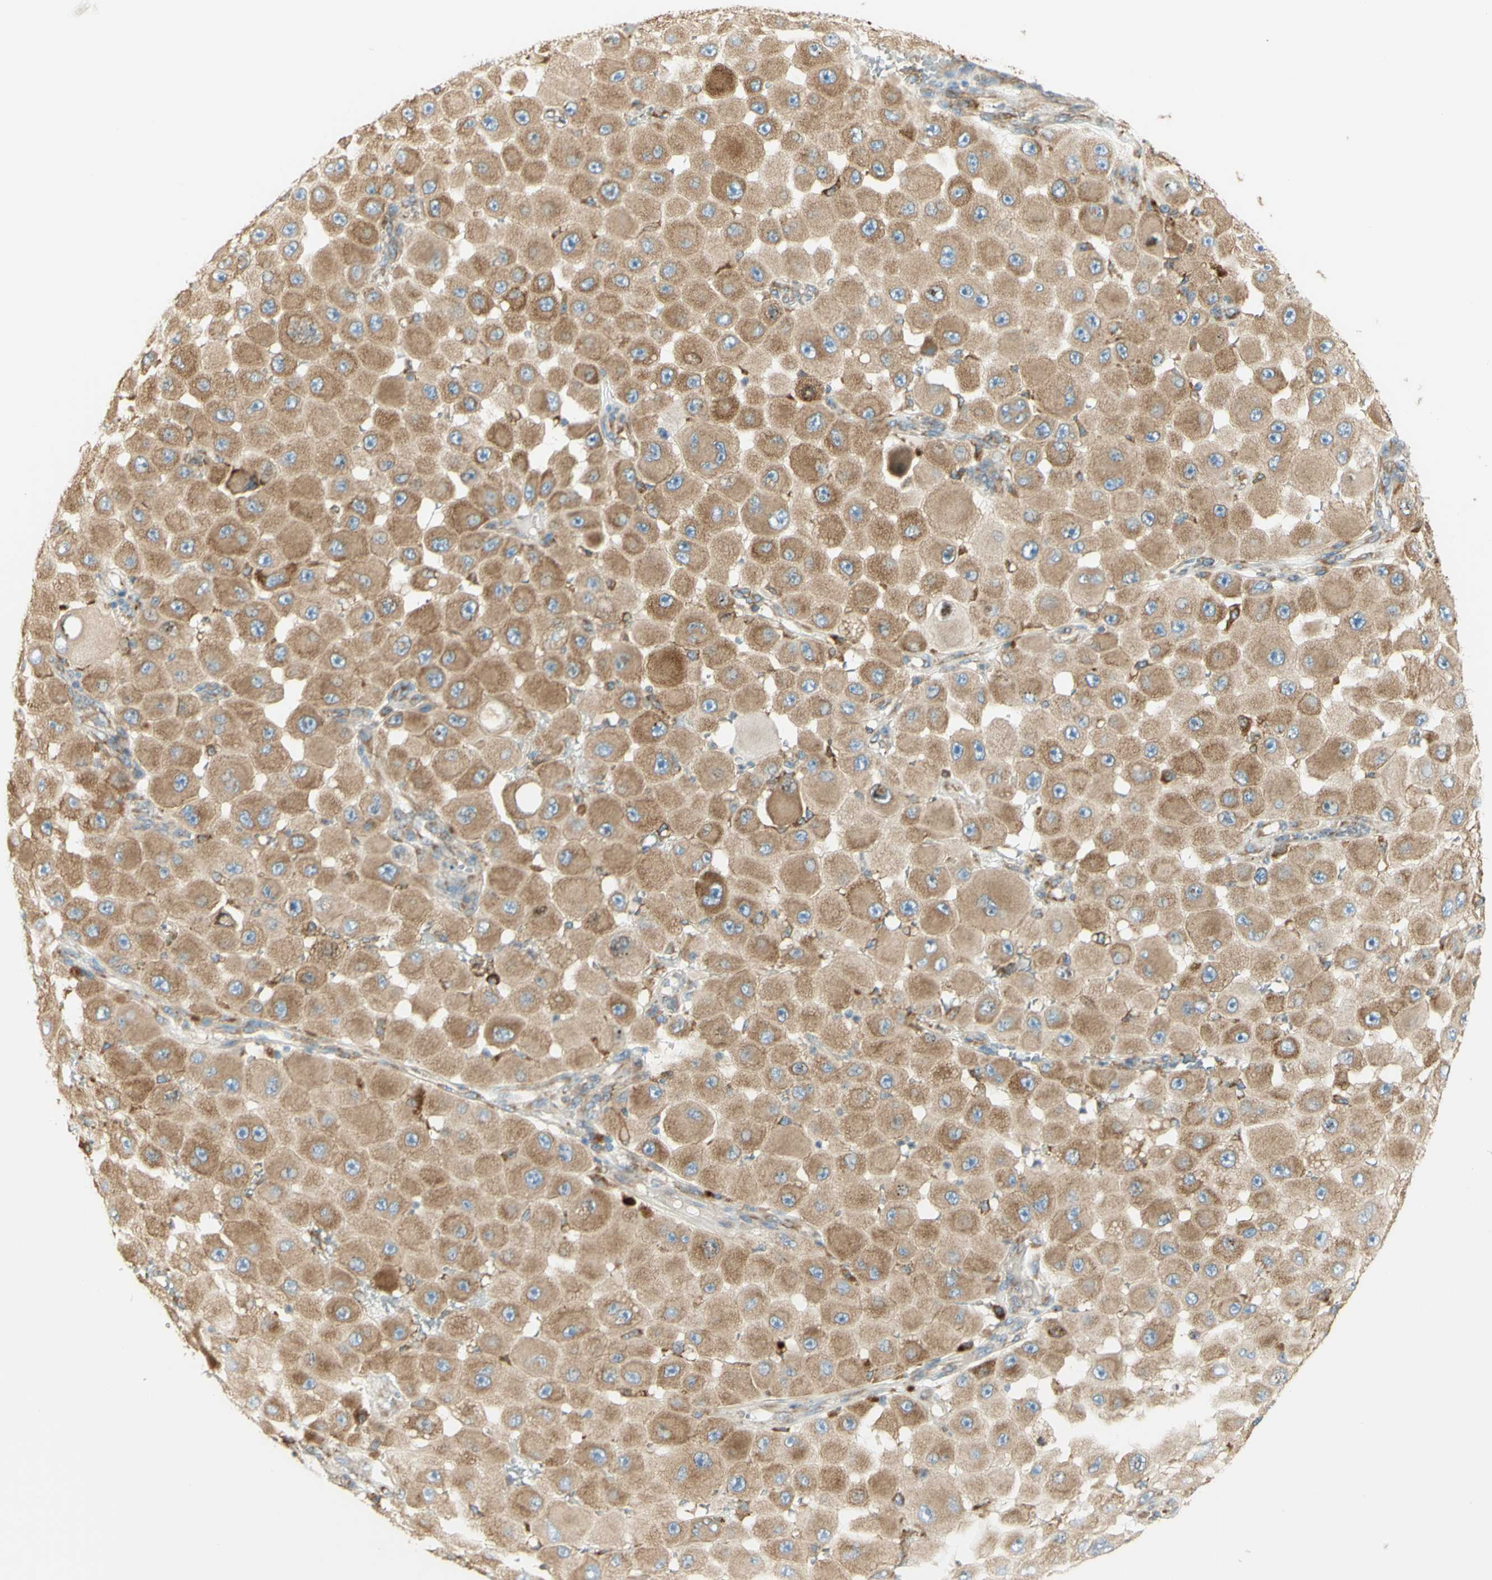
{"staining": {"intensity": "moderate", "quantity": ">75%", "location": "cytoplasmic/membranous"}, "tissue": "melanoma", "cell_type": "Tumor cells", "image_type": "cancer", "snomed": [{"axis": "morphology", "description": "Malignant melanoma, NOS"}, {"axis": "topography", "description": "Skin"}], "caption": "Immunohistochemistry micrograph of neoplastic tissue: melanoma stained using immunohistochemistry (IHC) demonstrates medium levels of moderate protein expression localized specifically in the cytoplasmic/membranous of tumor cells, appearing as a cytoplasmic/membranous brown color.", "gene": "MANF", "patient": {"sex": "female", "age": 81}}